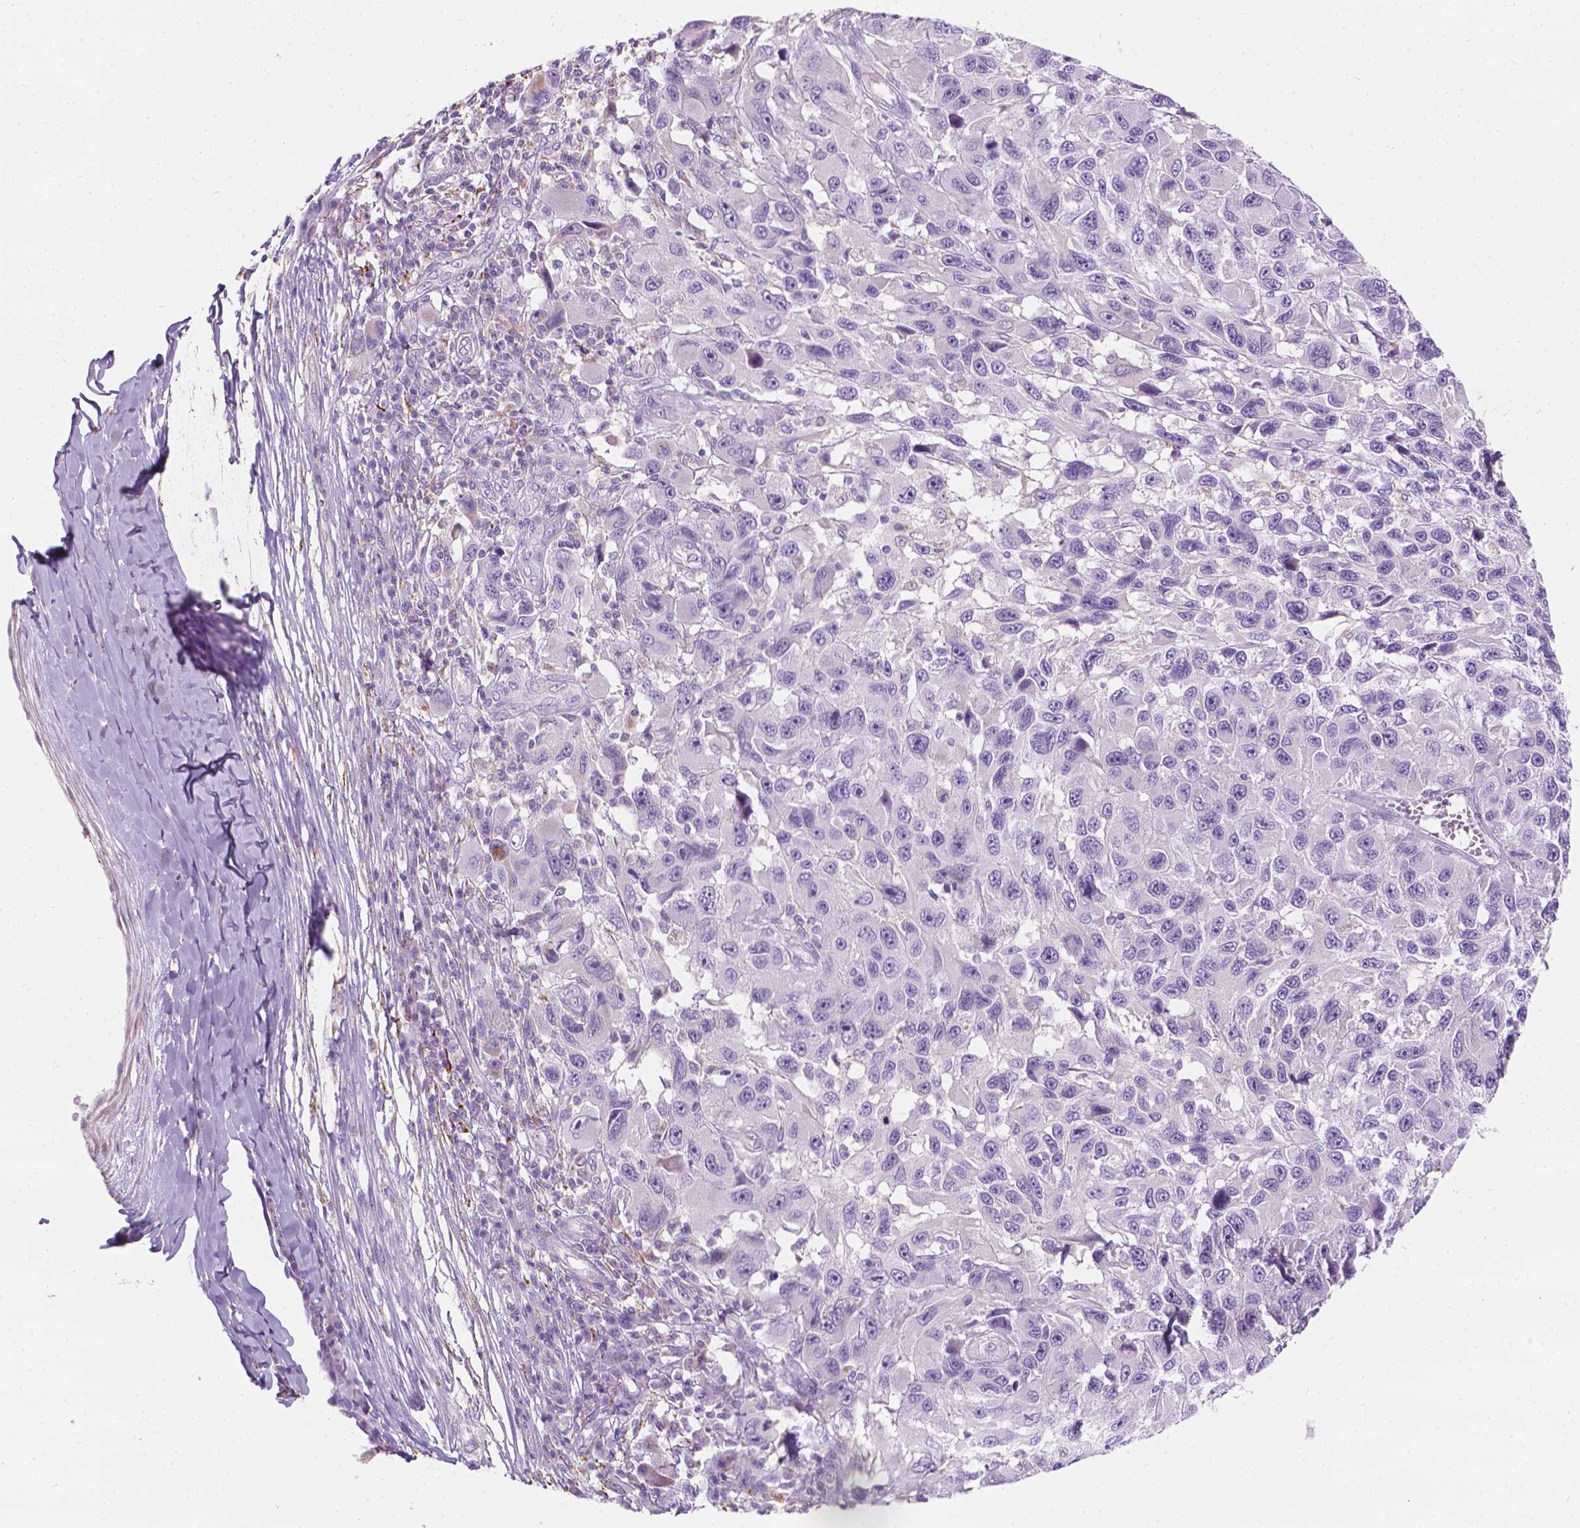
{"staining": {"intensity": "negative", "quantity": "none", "location": "none"}, "tissue": "melanoma", "cell_type": "Tumor cells", "image_type": "cancer", "snomed": [{"axis": "morphology", "description": "Malignant melanoma, NOS"}, {"axis": "topography", "description": "Skin"}], "caption": "High power microscopy photomicrograph of an immunohistochemistry image of malignant melanoma, revealing no significant expression in tumor cells.", "gene": "NOS1AP", "patient": {"sex": "male", "age": 53}}